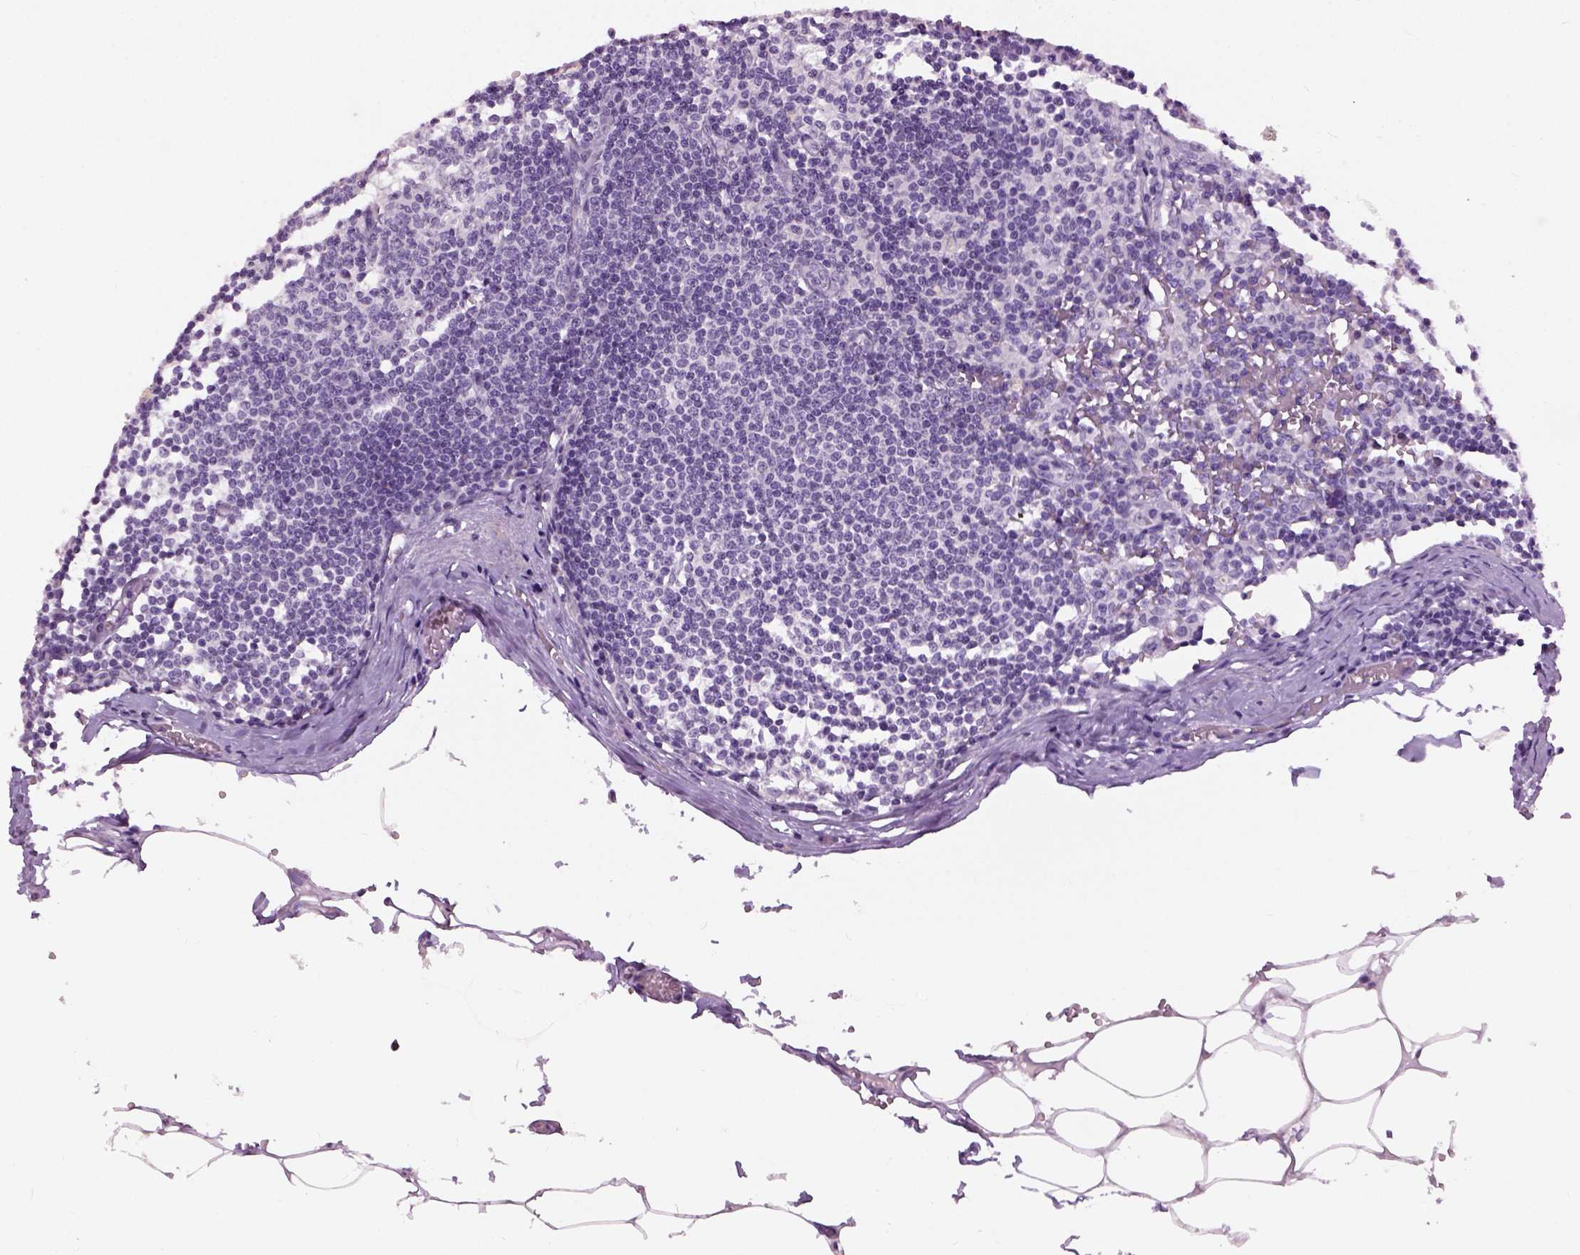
{"staining": {"intensity": "negative", "quantity": "none", "location": "none"}, "tissue": "lymph node", "cell_type": "Germinal center cells", "image_type": "normal", "snomed": [{"axis": "morphology", "description": "Normal tissue, NOS"}, {"axis": "topography", "description": "Lymph node"}], "caption": "This is a histopathology image of immunohistochemistry staining of benign lymph node, which shows no staining in germinal center cells. (Stains: DAB (3,3'-diaminobenzidine) immunohistochemistry with hematoxylin counter stain, Microscopy: brightfield microscopy at high magnification).", "gene": "GABRB2", "patient": {"sex": "female", "age": 69}}